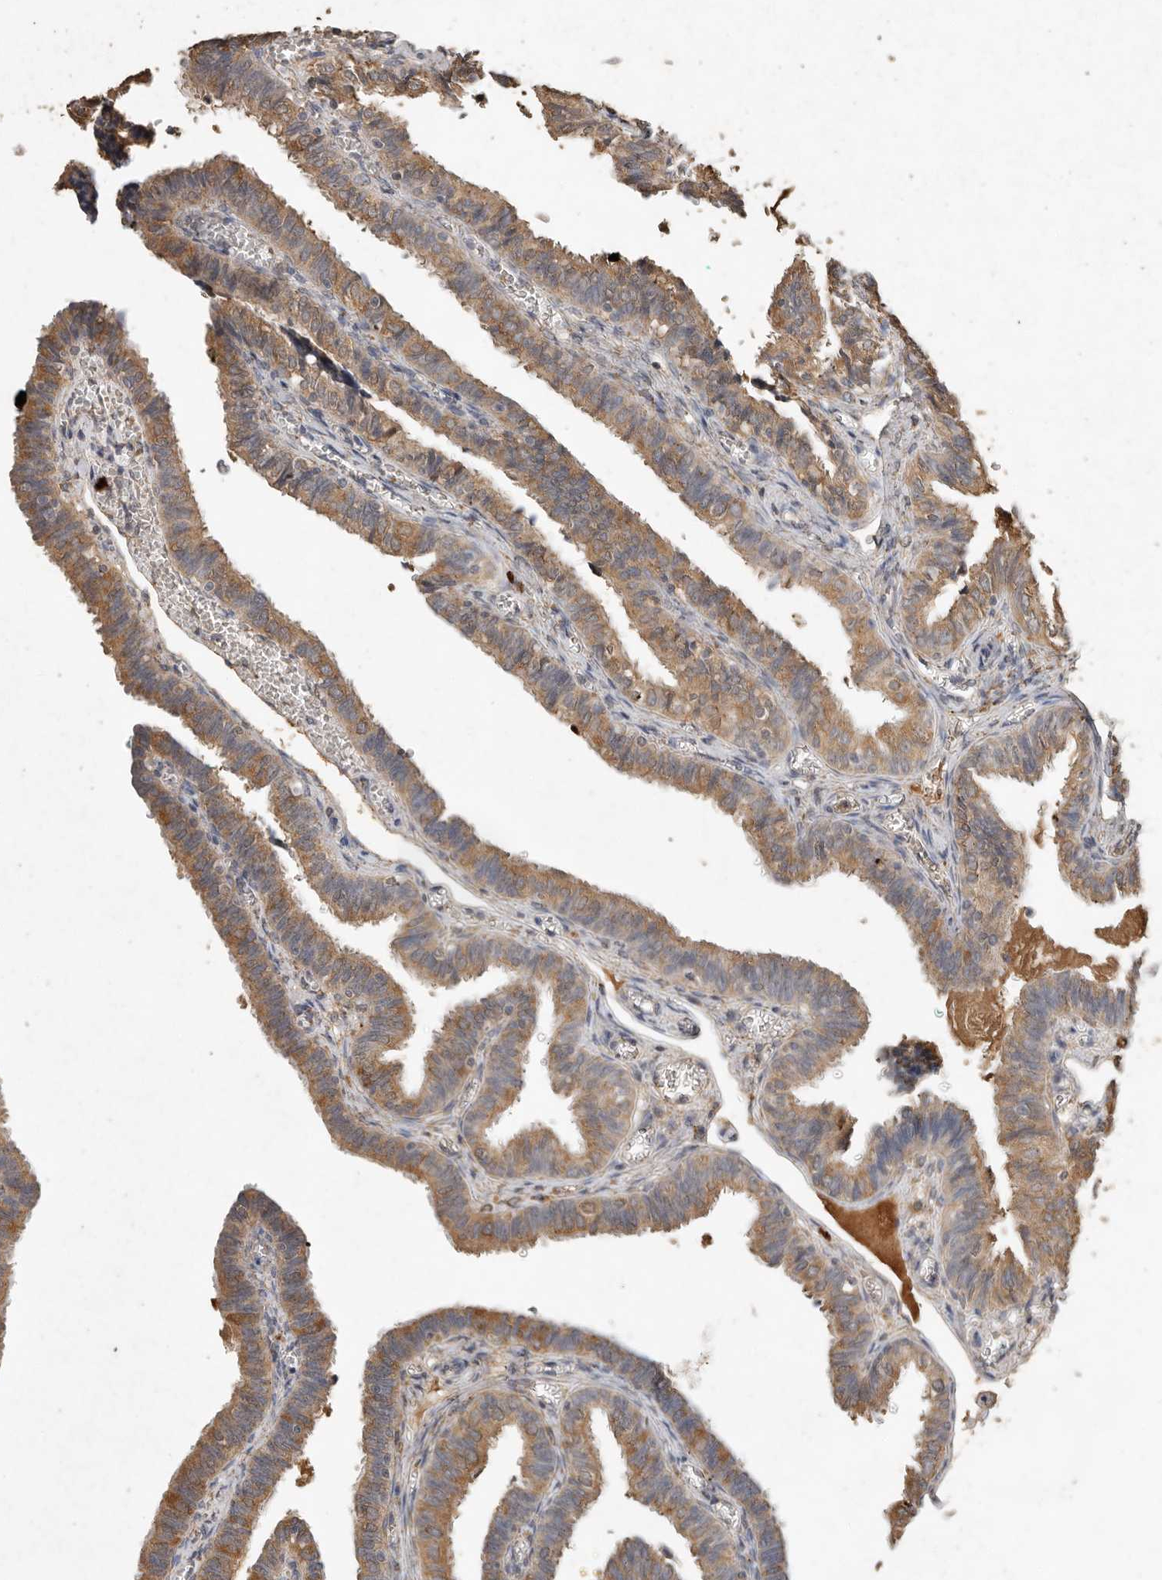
{"staining": {"intensity": "moderate", "quantity": ">75%", "location": "cytoplasmic/membranous"}, "tissue": "fallopian tube", "cell_type": "Glandular cells", "image_type": "normal", "snomed": [{"axis": "morphology", "description": "Normal tissue, NOS"}, {"axis": "topography", "description": "Fallopian tube"}], "caption": "Fallopian tube stained with immunohistochemistry demonstrates moderate cytoplasmic/membranous staining in about >75% of glandular cells. (Brightfield microscopy of DAB IHC at high magnification).", "gene": "CTF1", "patient": {"sex": "female", "age": 46}}